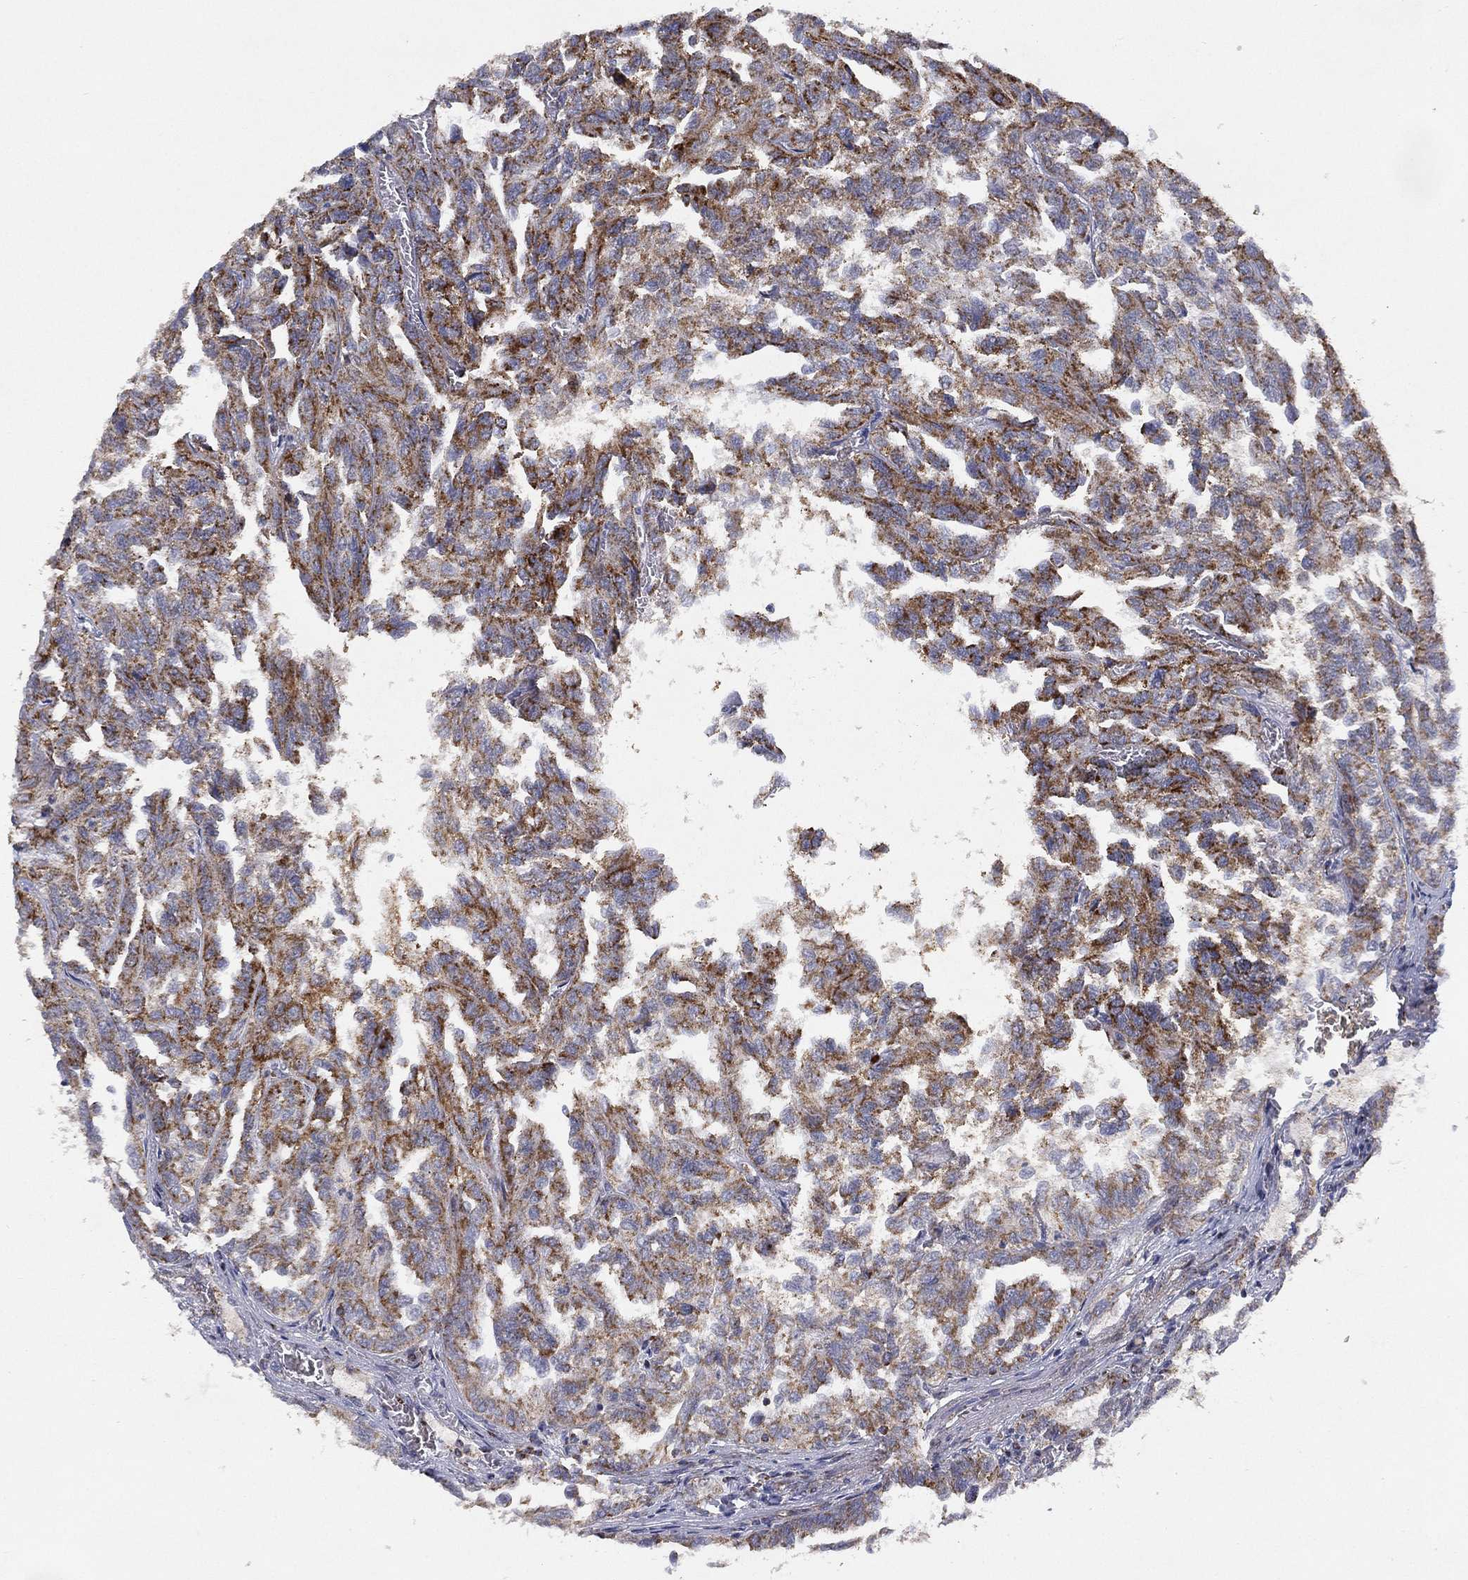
{"staining": {"intensity": "strong", "quantity": "25%-75%", "location": "cytoplasmic/membranous"}, "tissue": "renal cancer", "cell_type": "Tumor cells", "image_type": "cancer", "snomed": [{"axis": "morphology", "description": "Adenocarcinoma, NOS"}, {"axis": "topography", "description": "Kidney"}], "caption": "The immunohistochemical stain labels strong cytoplasmic/membranous staining in tumor cells of adenocarcinoma (renal) tissue.", "gene": "PPP2R5A", "patient": {"sex": "male", "age": 79}}